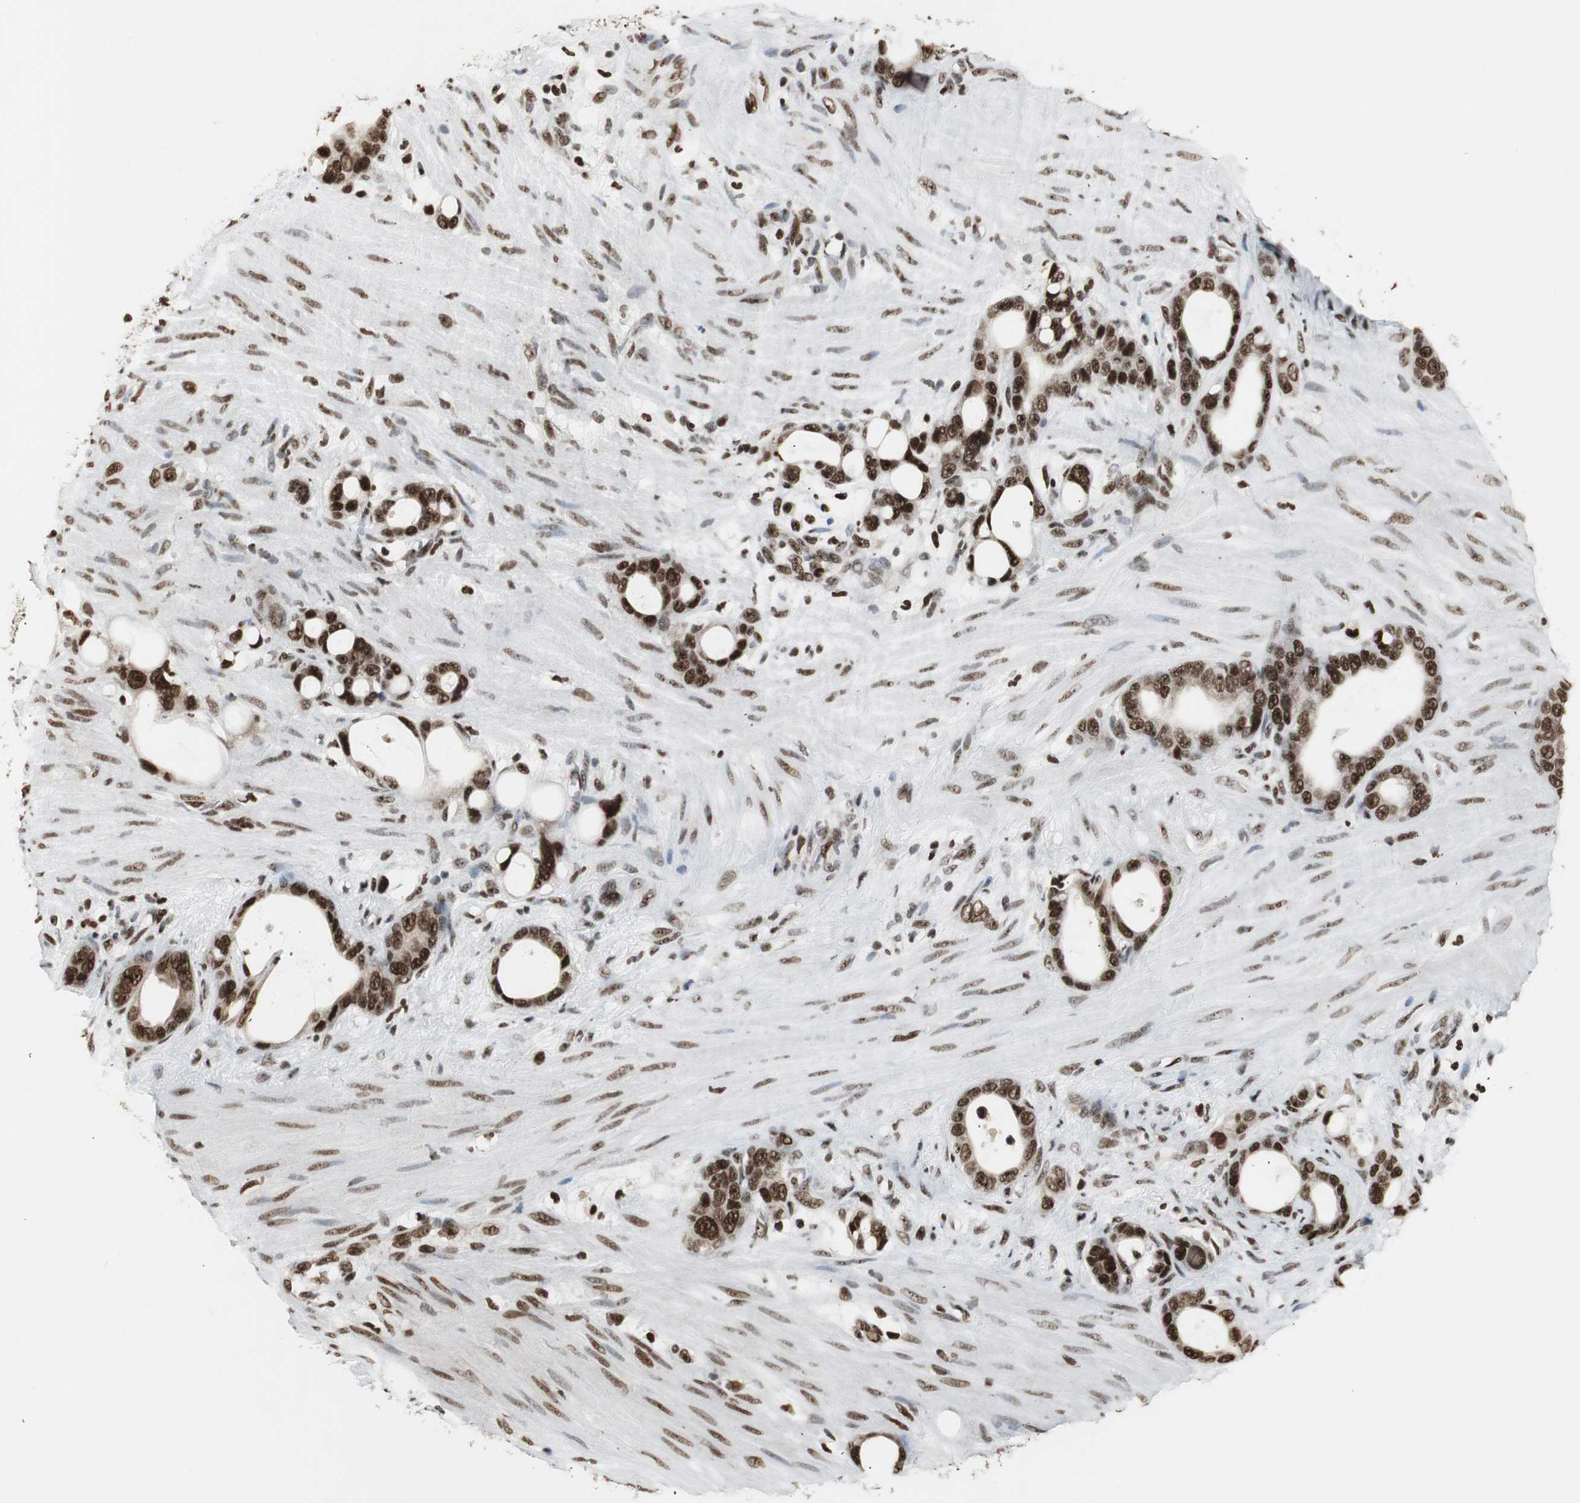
{"staining": {"intensity": "strong", "quantity": ">75%", "location": "cytoplasmic/membranous,nuclear"}, "tissue": "stomach cancer", "cell_type": "Tumor cells", "image_type": "cancer", "snomed": [{"axis": "morphology", "description": "Adenocarcinoma, NOS"}, {"axis": "topography", "description": "Stomach"}], "caption": "Strong cytoplasmic/membranous and nuclear expression for a protein is appreciated in about >75% of tumor cells of stomach cancer (adenocarcinoma) using IHC.", "gene": "PARN", "patient": {"sex": "female", "age": 75}}